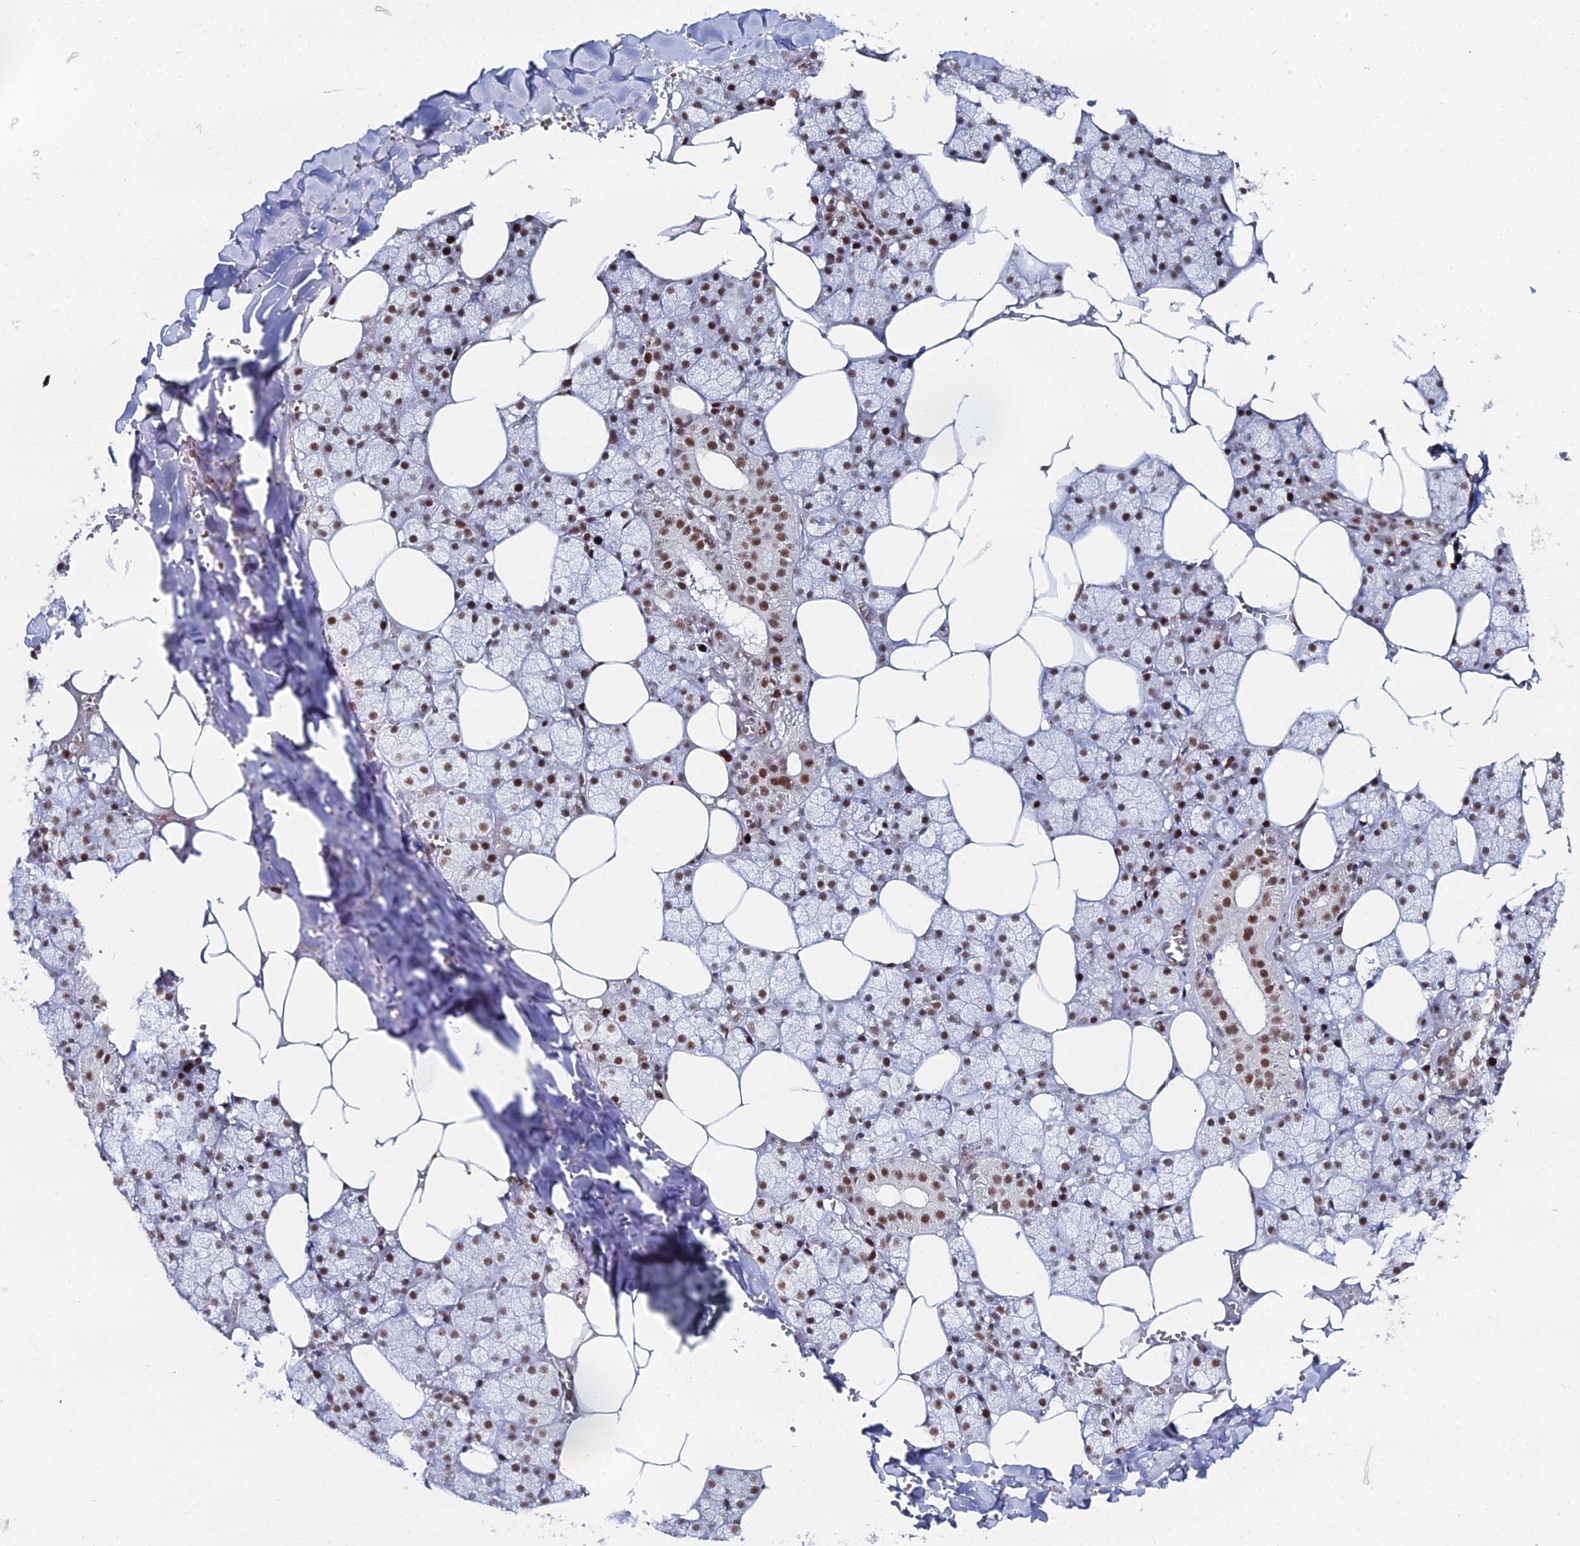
{"staining": {"intensity": "moderate", "quantity": ">75%", "location": "nuclear"}, "tissue": "salivary gland", "cell_type": "Glandular cells", "image_type": "normal", "snomed": [{"axis": "morphology", "description": "Normal tissue, NOS"}, {"axis": "topography", "description": "Salivary gland"}], "caption": "Salivary gland stained with DAB immunohistochemistry displays medium levels of moderate nuclear staining in approximately >75% of glandular cells. The protein of interest is shown in brown color, while the nuclei are stained blue.", "gene": "GSC2", "patient": {"sex": "male", "age": 62}}